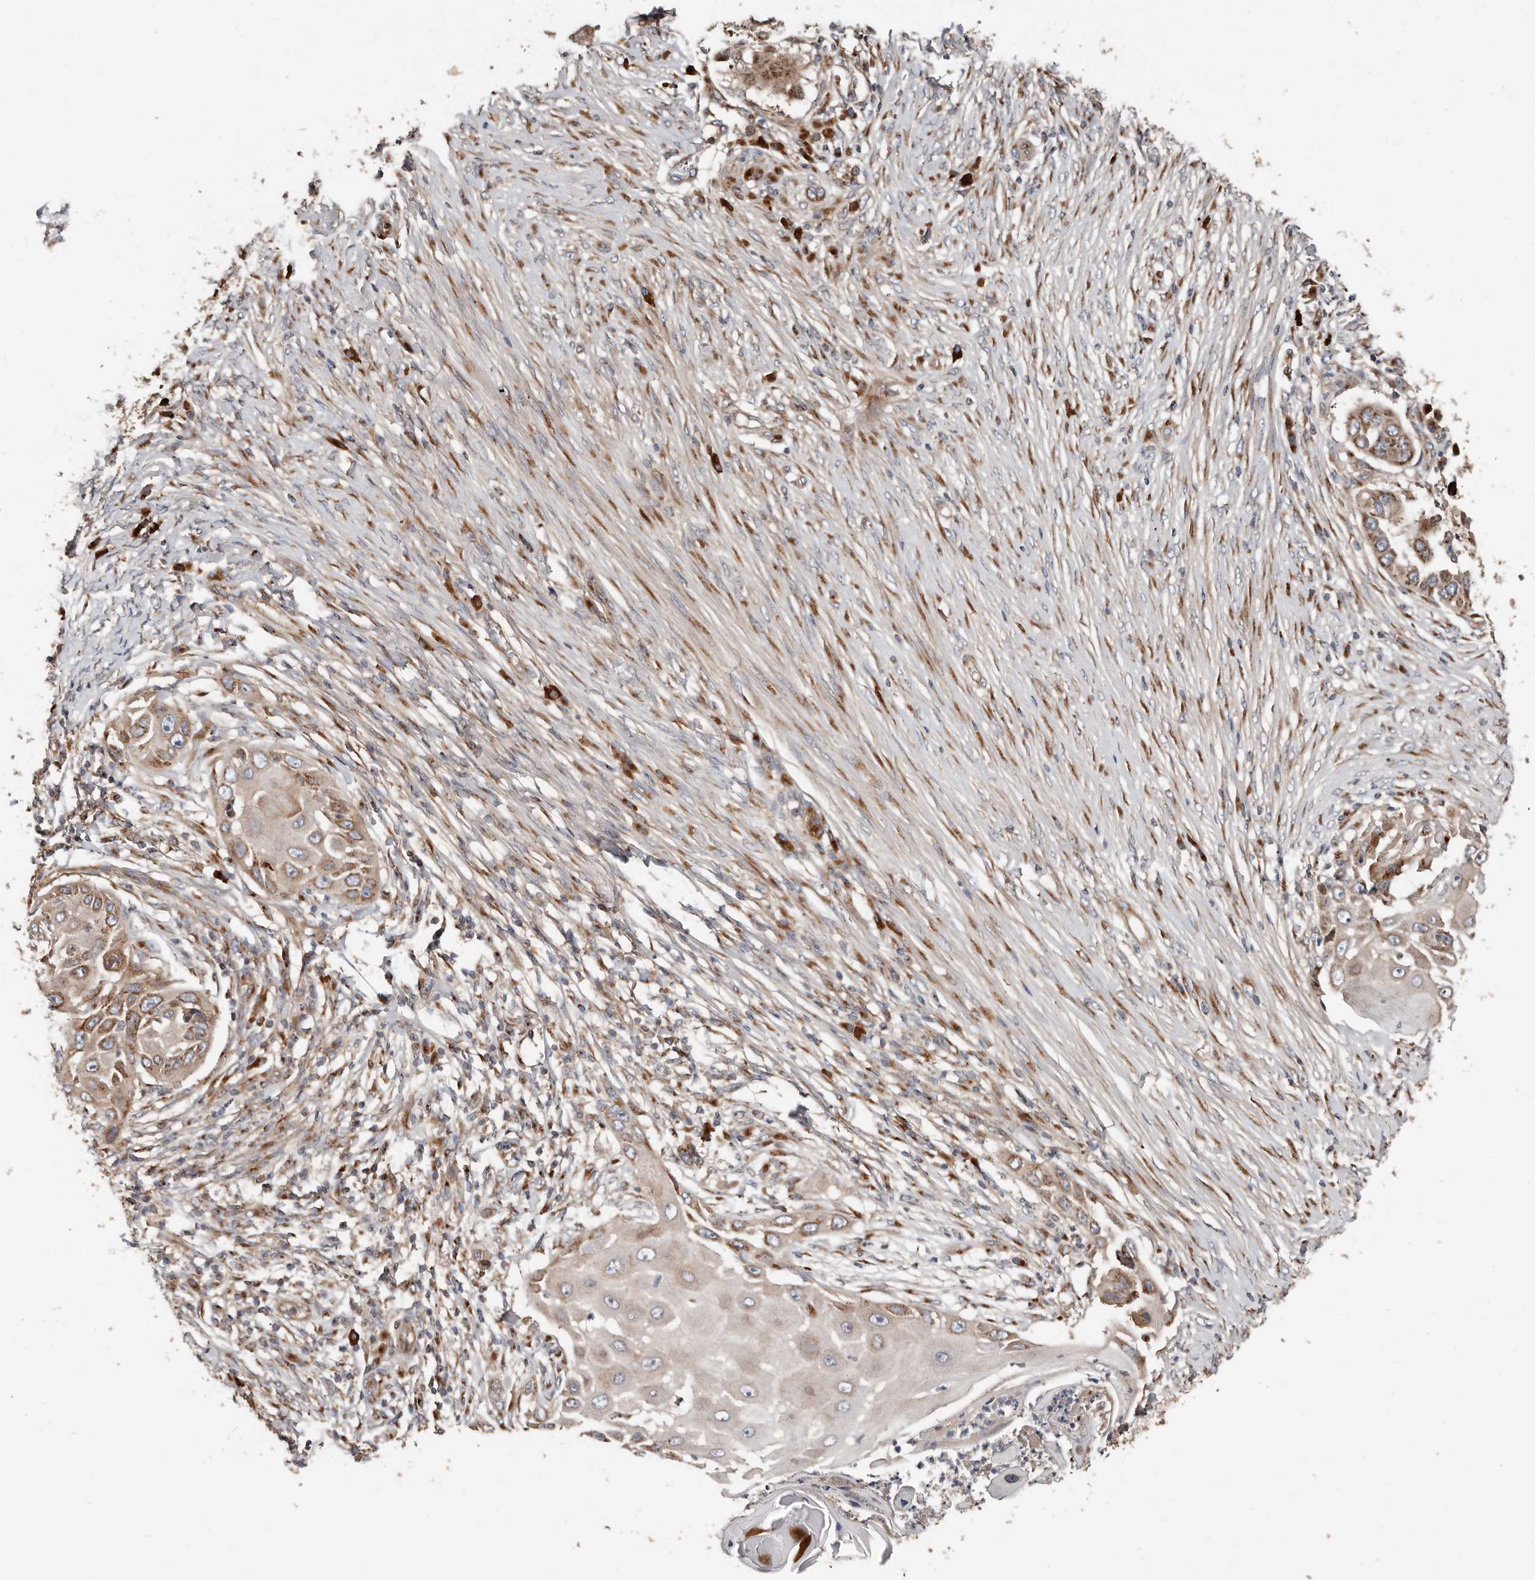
{"staining": {"intensity": "moderate", "quantity": ">75%", "location": "cytoplasmic/membranous"}, "tissue": "skin cancer", "cell_type": "Tumor cells", "image_type": "cancer", "snomed": [{"axis": "morphology", "description": "Squamous cell carcinoma, NOS"}, {"axis": "topography", "description": "Skin"}], "caption": "Protein staining by immunohistochemistry (IHC) shows moderate cytoplasmic/membranous positivity in about >75% of tumor cells in squamous cell carcinoma (skin).", "gene": "COG1", "patient": {"sex": "female", "age": 44}}